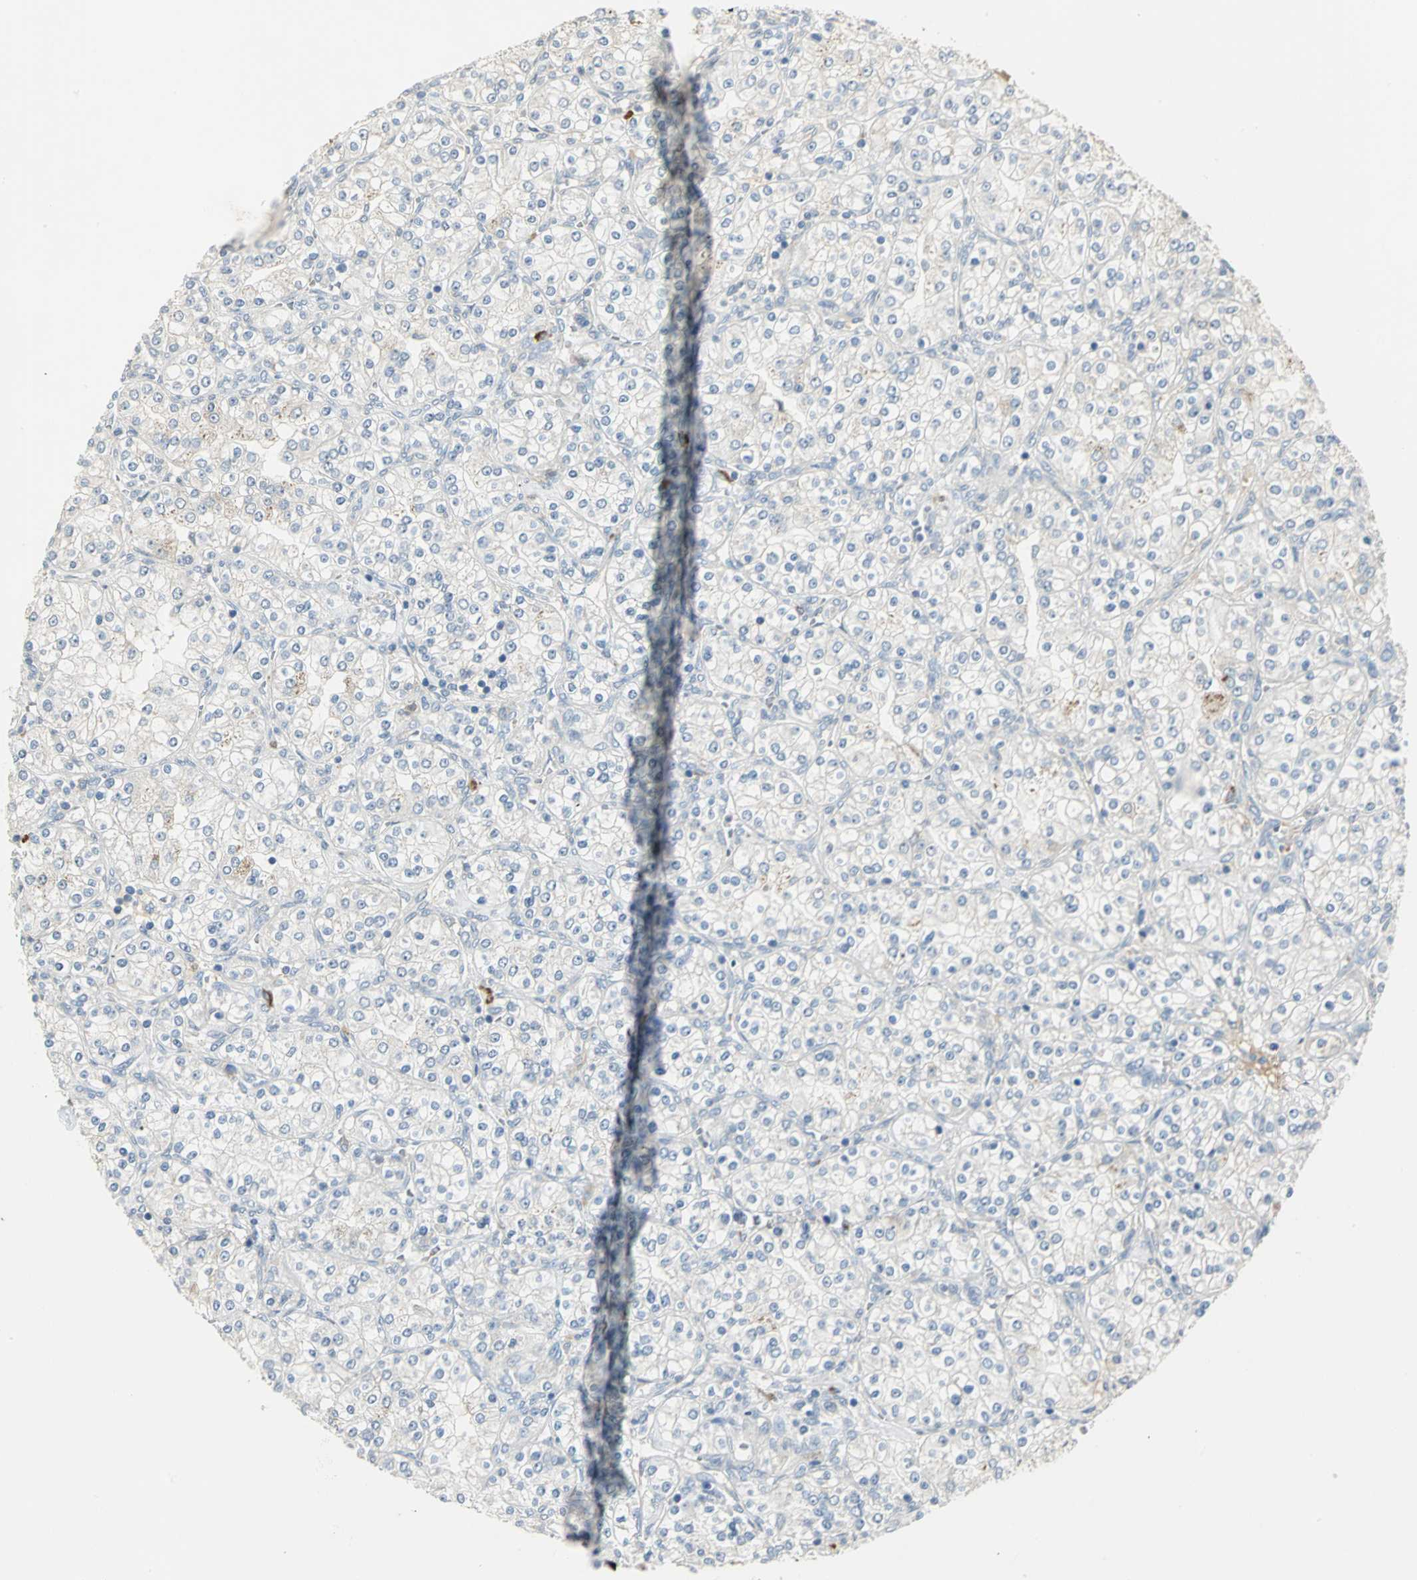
{"staining": {"intensity": "negative", "quantity": "none", "location": "none"}, "tissue": "renal cancer", "cell_type": "Tumor cells", "image_type": "cancer", "snomed": [{"axis": "morphology", "description": "Adenocarcinoma, NOS"}, {"axis": "topography", "description": "Kidney"}], "caption": "Immunohistochemistry micrograph of human adenocarcinoma (renal) stained for a protein (brown), which shows no expression in tumor cells. (Brightfield microscopy of DAB immunohistochemistry (IHC) at high magnification).", "gene": "PROC", "patient": {"sex": "male", "age": 77}}